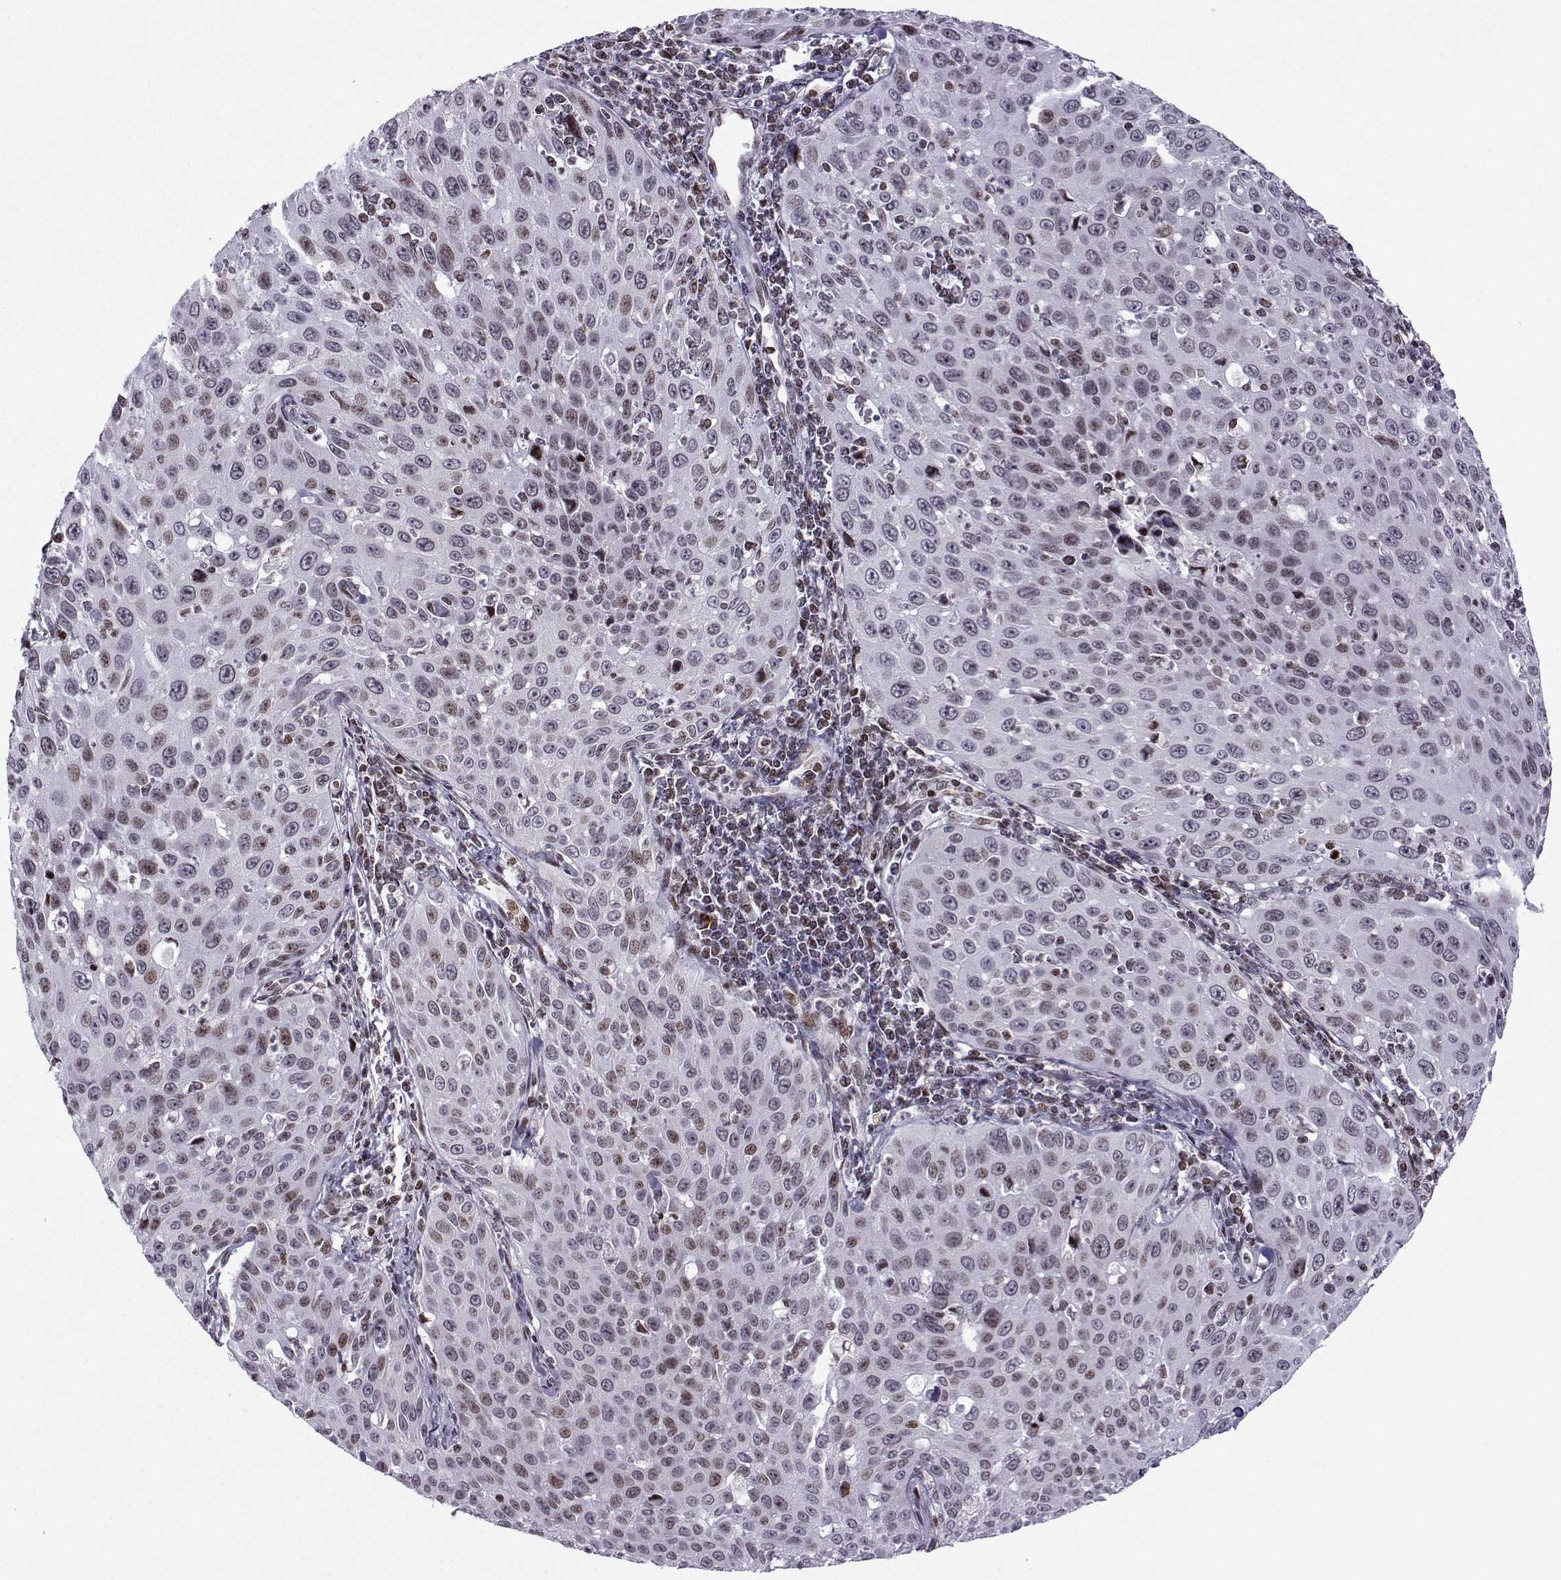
{"staining": {"intensity": "weak", "quantity": "25%-75%", "location": "nuclear"}, "tissue": "cervical cancer", "cell_type": "Tumor cells", "image_type": "cancer", "snomed": [{"axis": "morphology", "description": "Squamous cell carcinoma, NOS"}, {"axis": "topography", "description": "Cervix"}], "caption": "Protein staining of cervical cancer tissue demonstrates weak nuclear positivity in approximately 25%-75% of tumor cells.", "gene": "ZNF19", "patient": {"sex": "female", "age": 26}}